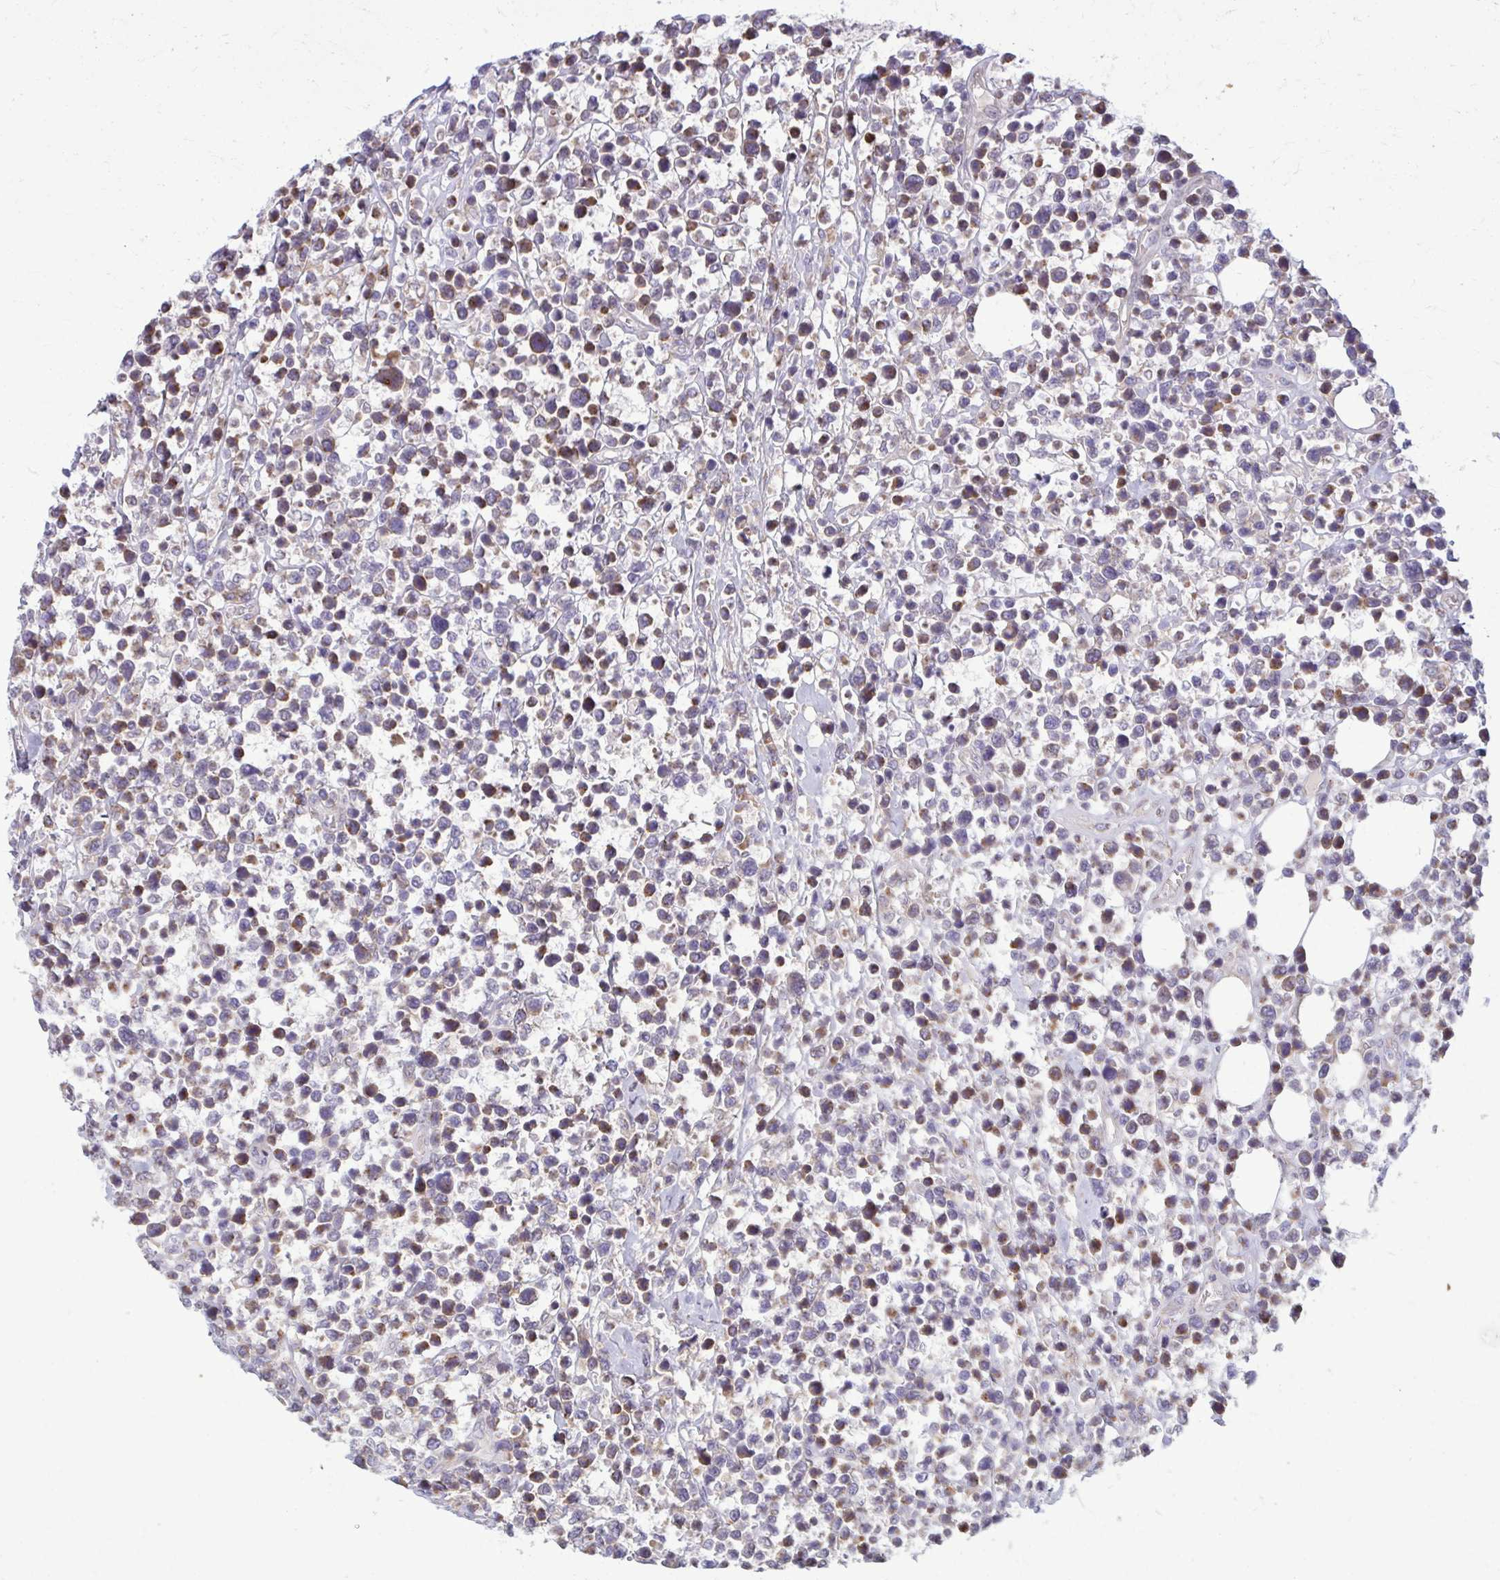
{"staining": {"intensity": "weak", "quantity": "25%-75%", "location": "cytoplasmic/membranous"}, "tissue": "lymphoma", "cell_type": "Tumor cells", "image_type": "cancer", "snomed": [{"axis": "morphology", "description": "Malignant lymphoma, non-Hodgkin's type, Low grade"}, {"axis": "topography", "description": "Lymph node"}], "caption": "Human low-grade malignant lymphoma, non-Hodgkin's type stained with a protein marker reveals weak staining in tumor cells.", "gene": "CEMP1", "patient": {"sex": "male", "age": 60}}